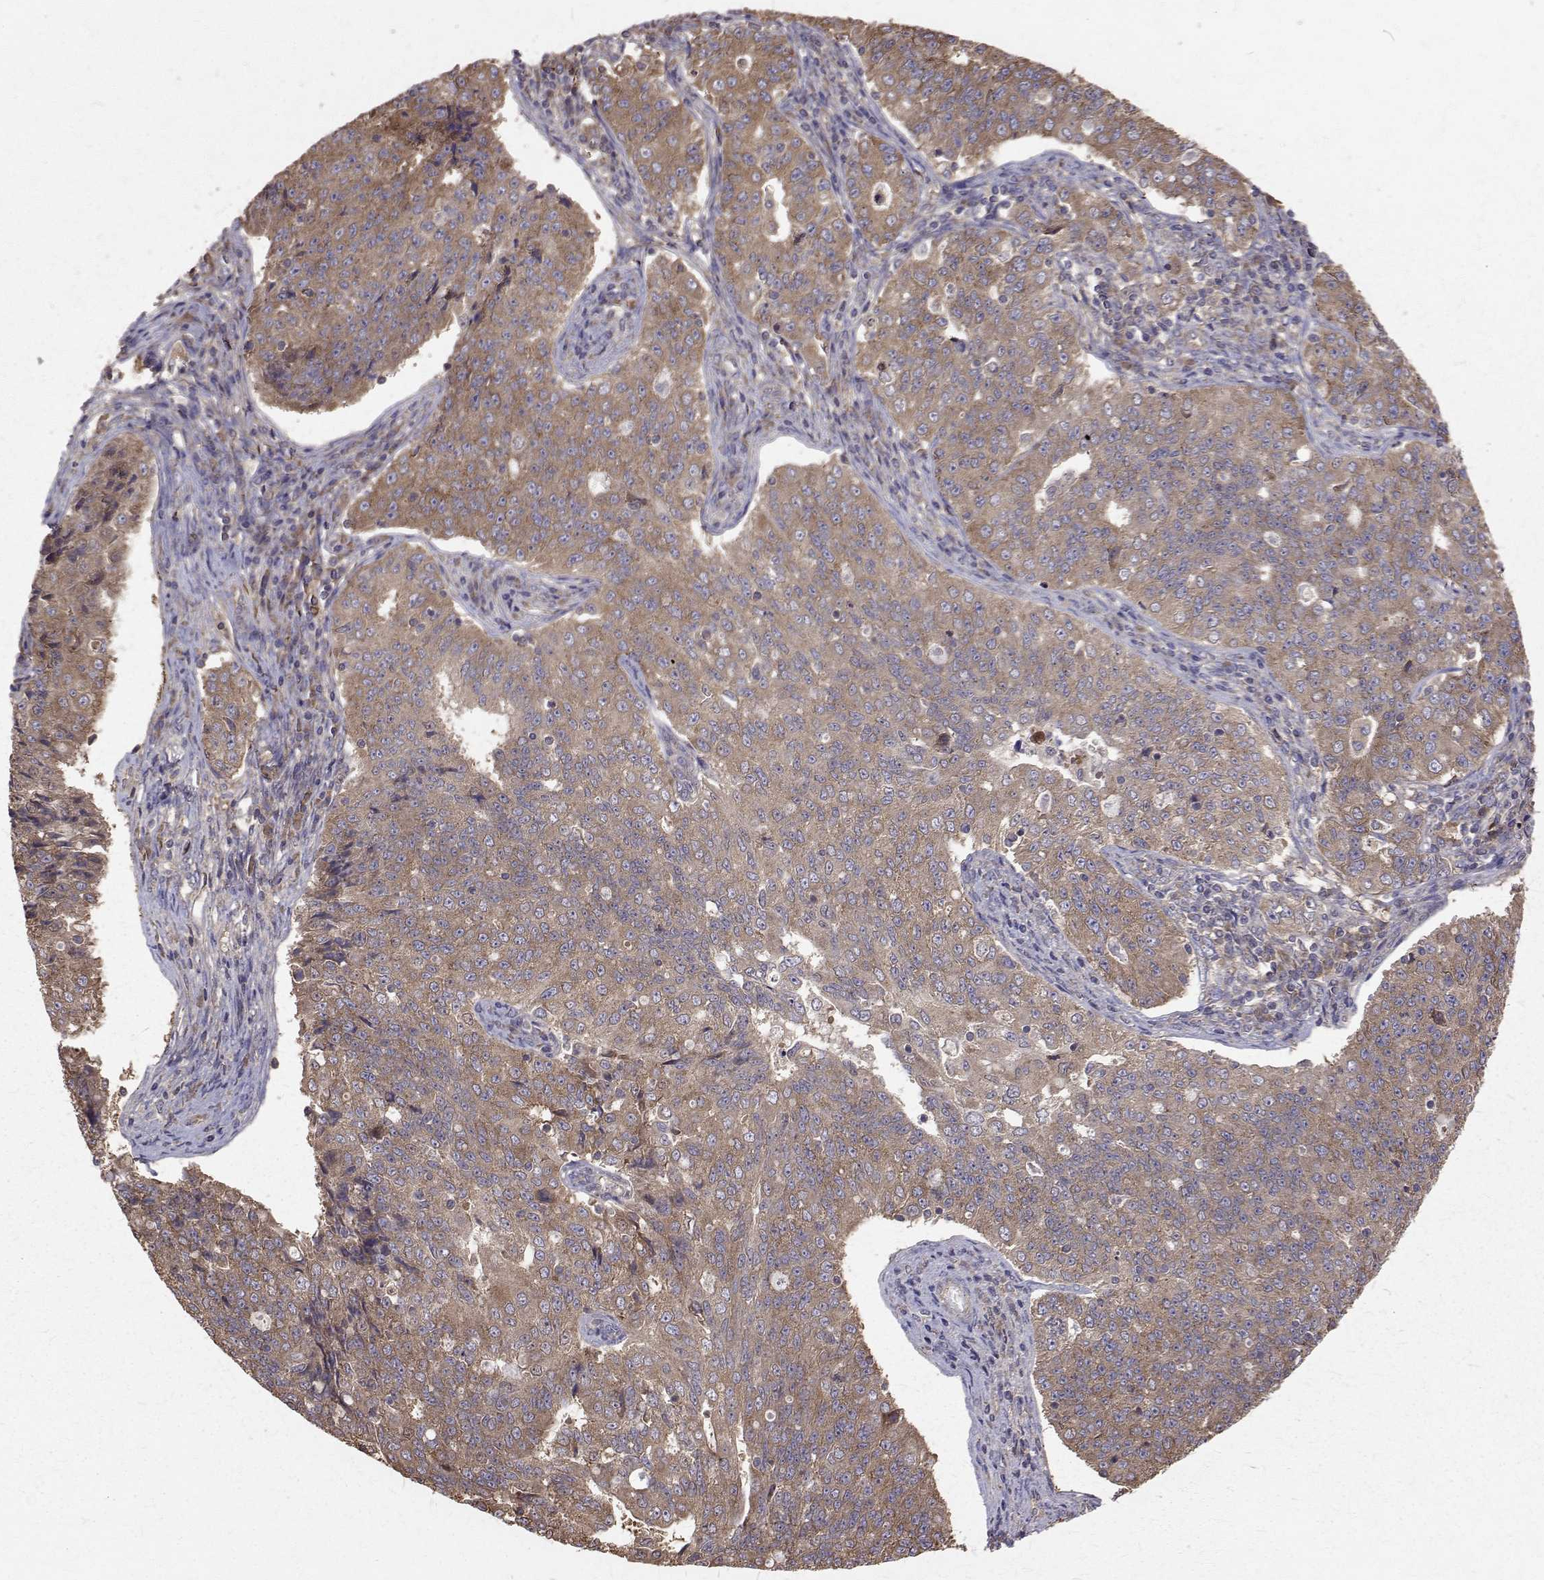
{"staining": {"intensity": "moderate", "quantity": ">75%", "location": "cytoplasmic/membranous"}, "tissue": "endometrial cancer", "cell_type": "Tumor cells", "image_type": "cancer", "snomed": [{"axis": "morphology", "description": "Adenocarcinoma, NOS"}, {"axis": "topography", "description": "Endometrium"}], "caption": "IHC (DAB (3,3'-diaminobenzidine)) staining of human endometrial adenocarcinoma shows moderate cytoplasmic/membranous protein positivity in about >75% of tumor cells.", "gene": "FARSB", "patient": {"sex": "female", "age": 43}}